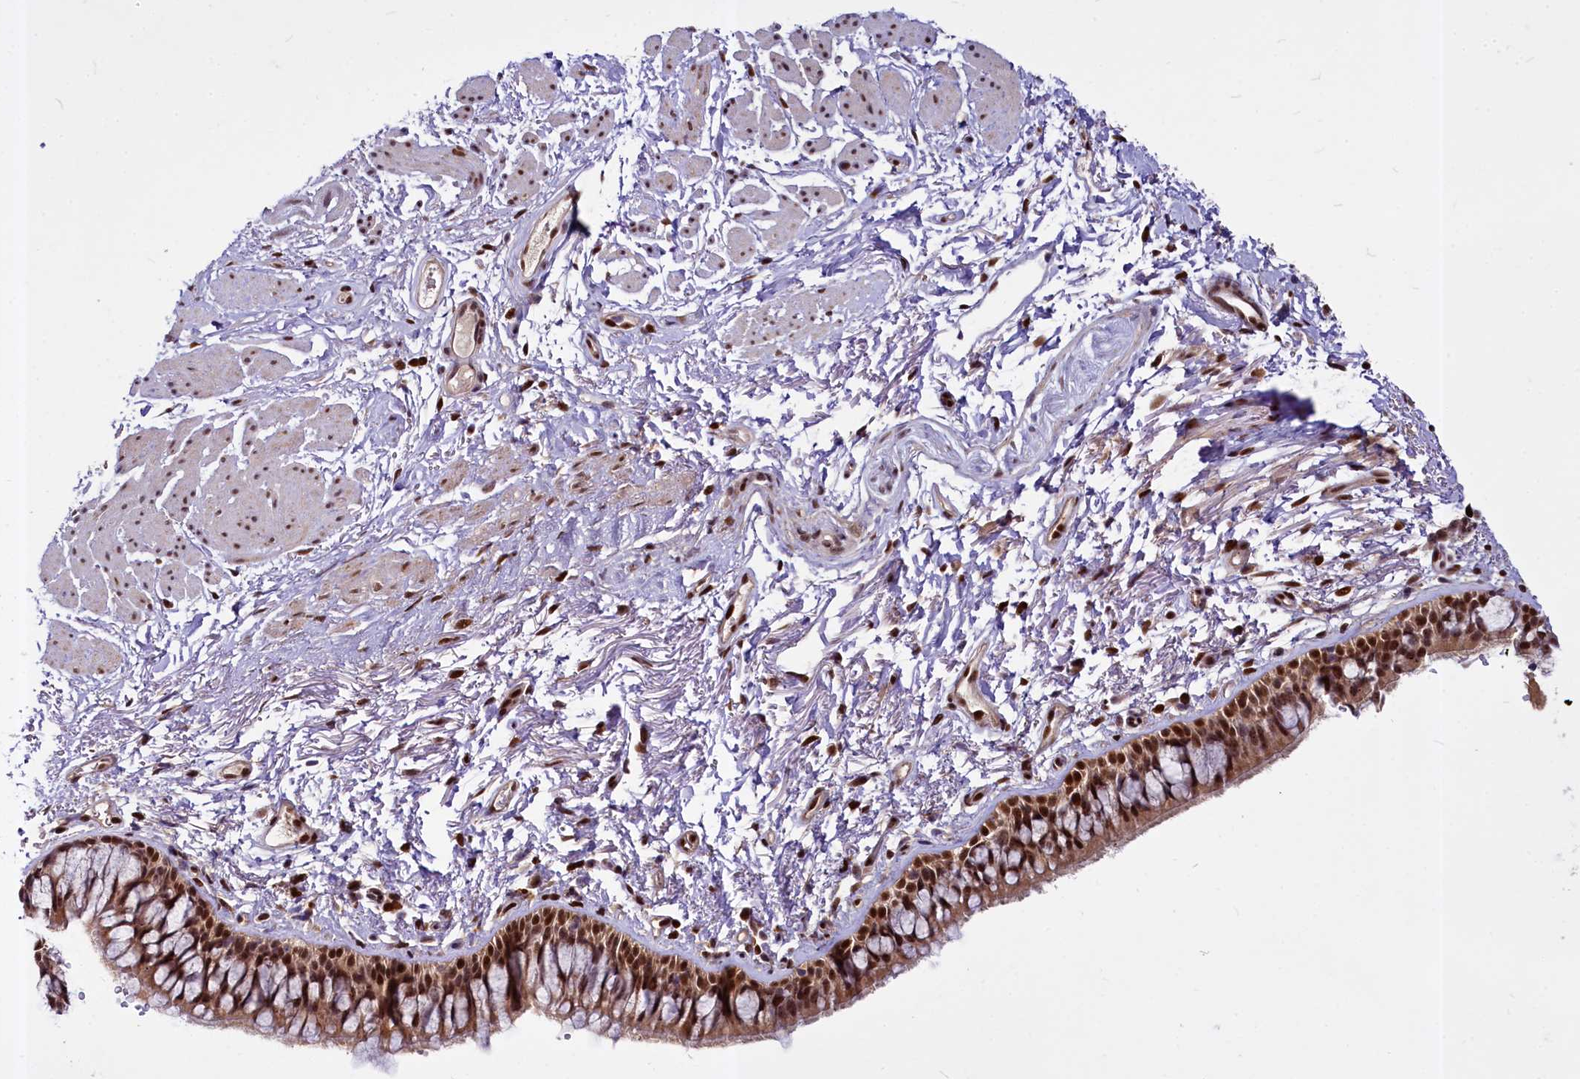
{"staining": {"intensity": "strong", "quantity": ">75%", "location": "nuclear"}, "tissue": "bronchus", "cell_type": "Respiratory epithelial cells", "image_type": "normal", "snomed": [{"axis": "morphology", "description": "Normal tissue, NOS"}, {"axis": "topography", "description": "Cartilage tissue"}, {"axis": "topography", "description": "Bronchus"}], "caption": "Bronchus stained with a protein marker displays strong staining in respiratory epithelial cells.", "gene": "MAML2", "patient": {"sex": "female", "age": 73}}